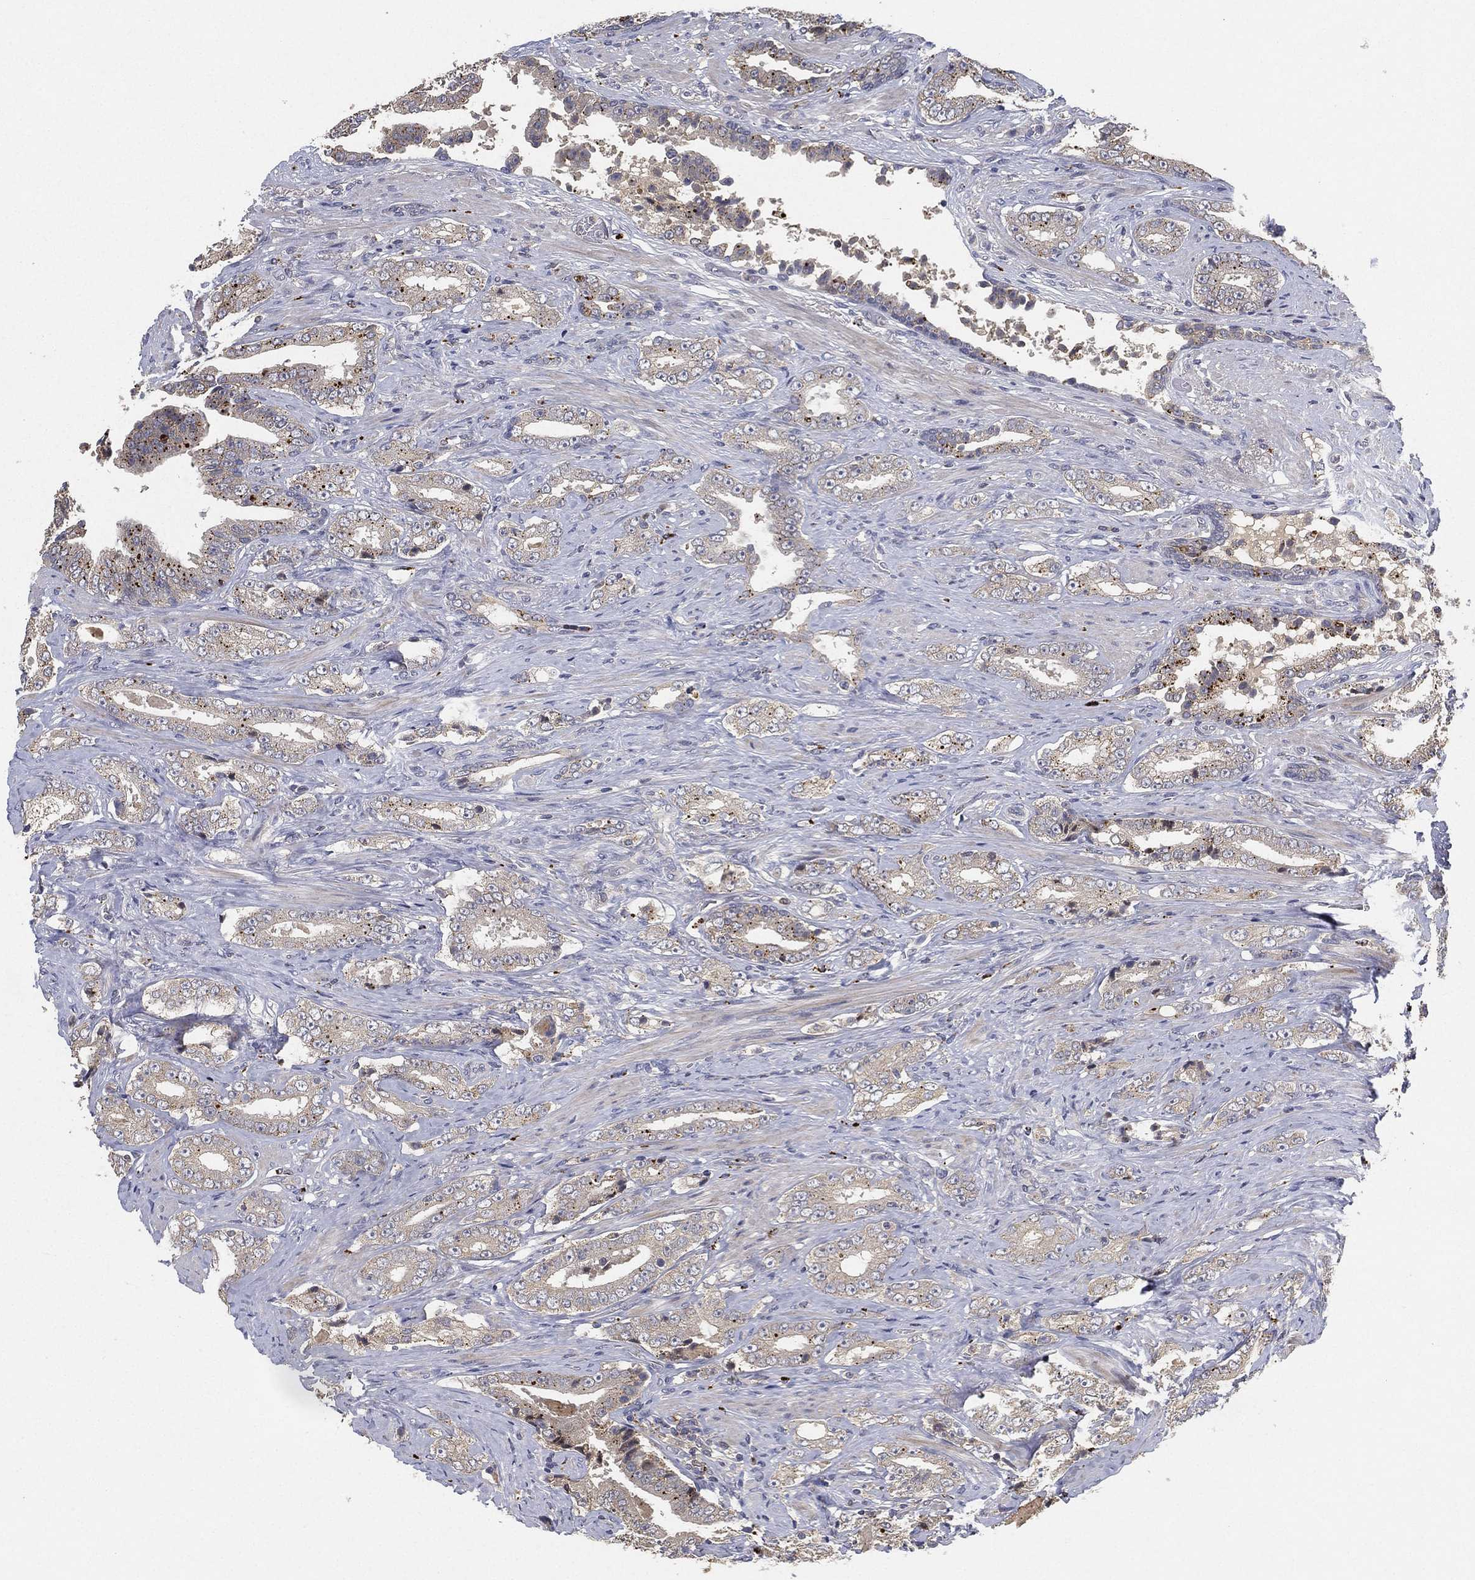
{"staining": {"intensity": "negative", "quantity": "none", "location": "none"}, "tissue": "prostate cancer", "cell_type": "Tumor cells", "image_type": "cancer", "snomed": [{"axis": "morphology", "description": "Adenocarcinoma, Low grade"}, {"axis": "topography", "description": "Prostate and seminal vesicle, NOS"}], "caption": "Tumor cells show no significant protein expression in prostate adenocarcinoma (low-grade). (Brightfield microscopy of DAB IHC at high magnification).", "gene": "CFAP251", "patient": {"sex": "male", "age": 61}}